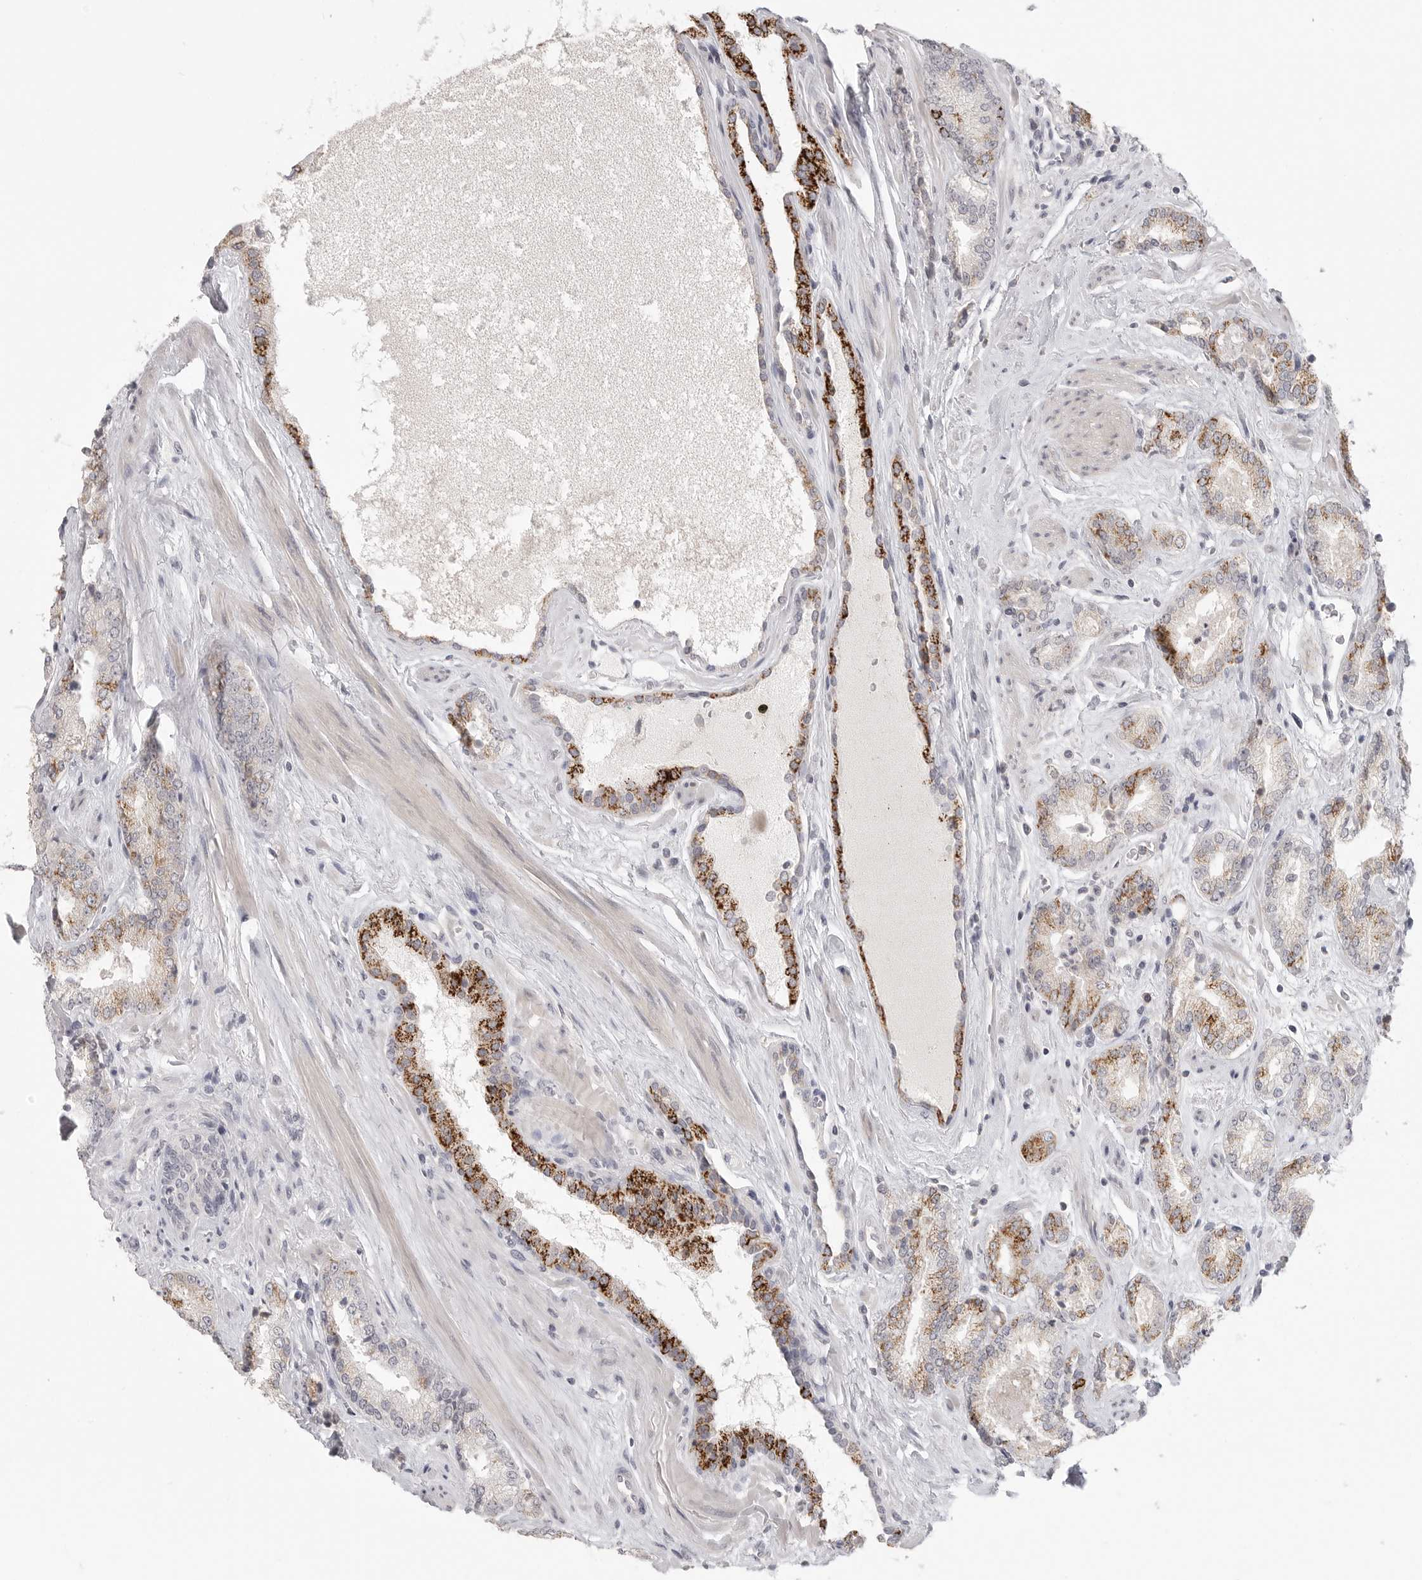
{"staining": {"intensity": "strong", "quantity": "25%-75%", "location": "cytoplasmic/membranous"}, "tissue": "prostate cancer", "cell_type": "Tumor cells", "image_type": "cancer", "snomed": [{"axis": "morphology", "description": "Adenocarcinoma, Low grade"}, {"axis": "topography", "description": "Prostate"}], "caption": "Protein staining of prostate cancer tissue exhibits strong cytoplasmic/membranous staining in approximately 25%-75% of tumor cells.", "gene": "HMGCS2", "patient": {"sex": "male", "age": 62}}